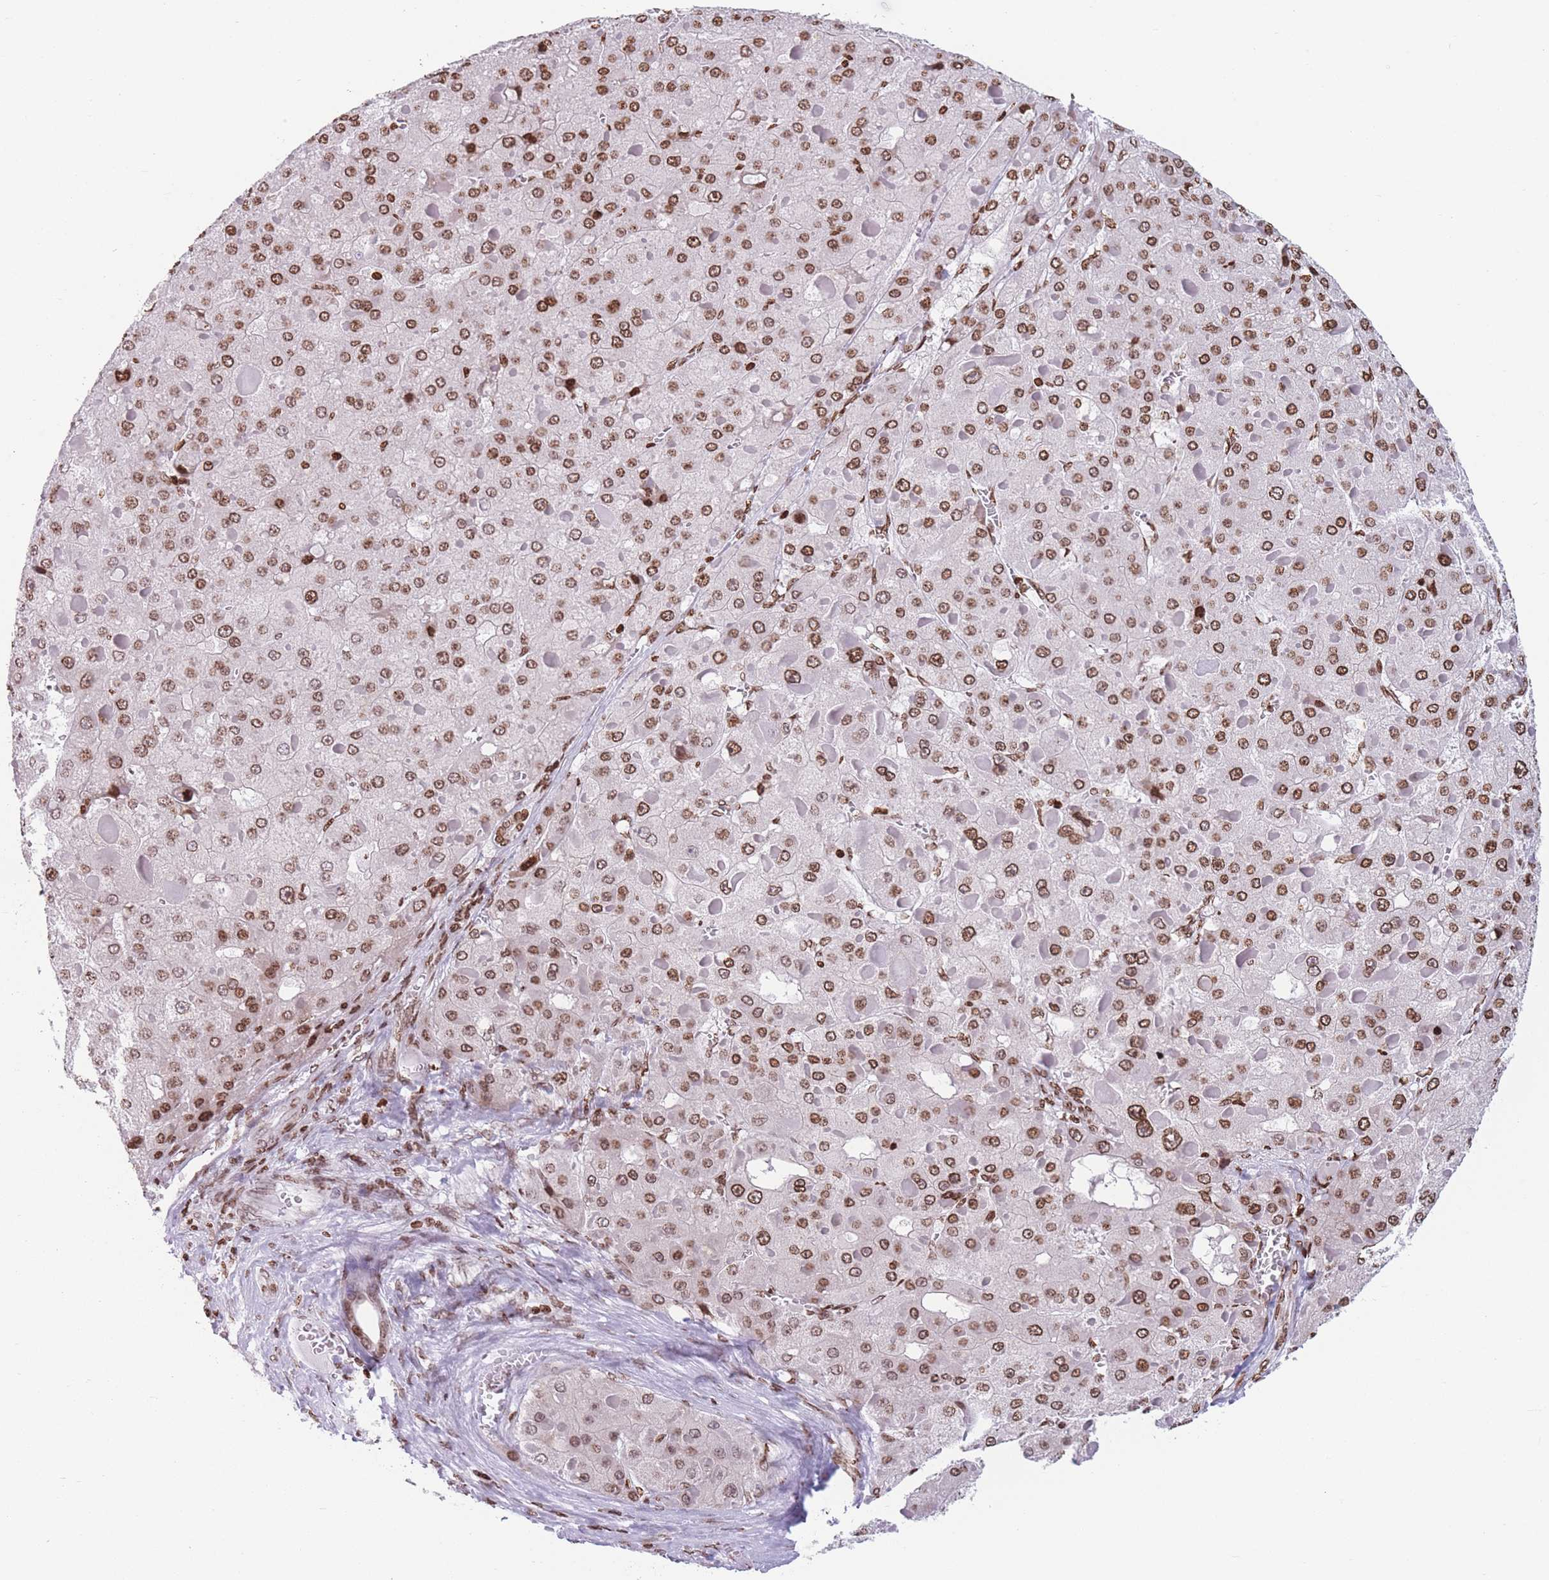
{"staining": {"intensity": "moderate", "quantity": ">75%", "location": "nuclear"}, "tissue": "liver cancer", "cell_type": "Tumor cells", "image_type": "cancer", "snomed": [{"axis": "morphology", "description": "Carcinoma, Hepatocellular, NOS"}, {"axis": "topography", "description": "Liver"}], "caption": "There is medium levels of moderate nuclear positivity in tumor cells of hepatocellular carcinoma (liver), as demonstrated by immunohistochemical staining (brown color).", "gene": "AK9", "patient": {"sex": "female", "age": 73}}